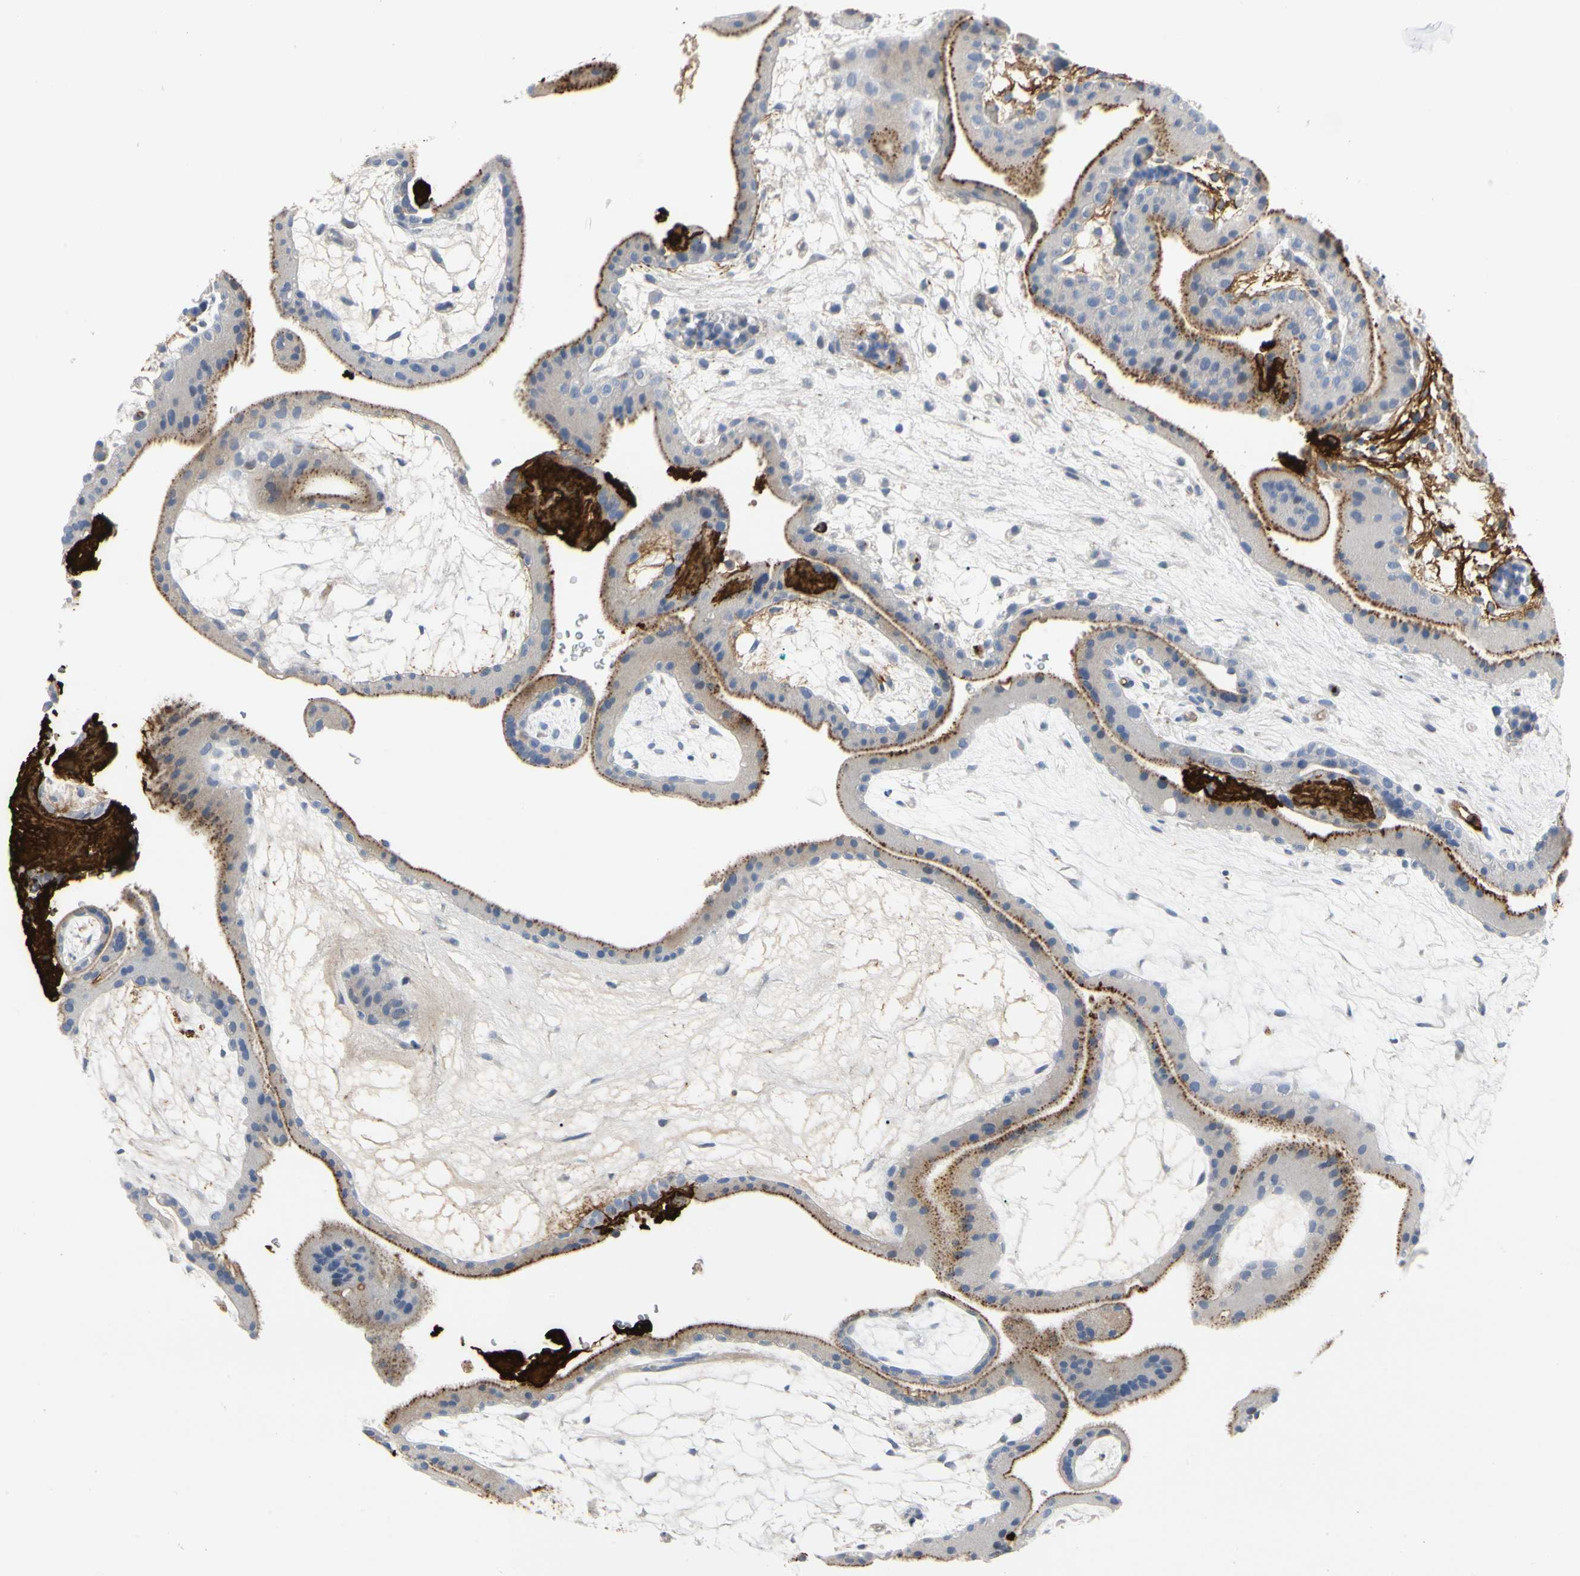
{"staining": {"intensity": "moderate", "quantity": "25%-75%", "location": "cytoplasmic/membranous"}, "tissue": "placenta", "cell_type": "Trophoblastic cells", "image_type": "normal", "snomed": [{"axis": "morphology", "description": "Normal tissue, NOS"}, {"axis": "topography", "description": "Placenta"}], "caption": "A high-resolution image shows IHC staining of normal placenta, which demonstrates moderate cytoplasmic/membranous expression in about 25%-75% of trophoblastic cells. (DAB (3,3'-diaminobenzidine) IHC with brightfield microscopy, high magnification).", "gene": "FGB", "patient": {"sex": "female", "age": 19}}